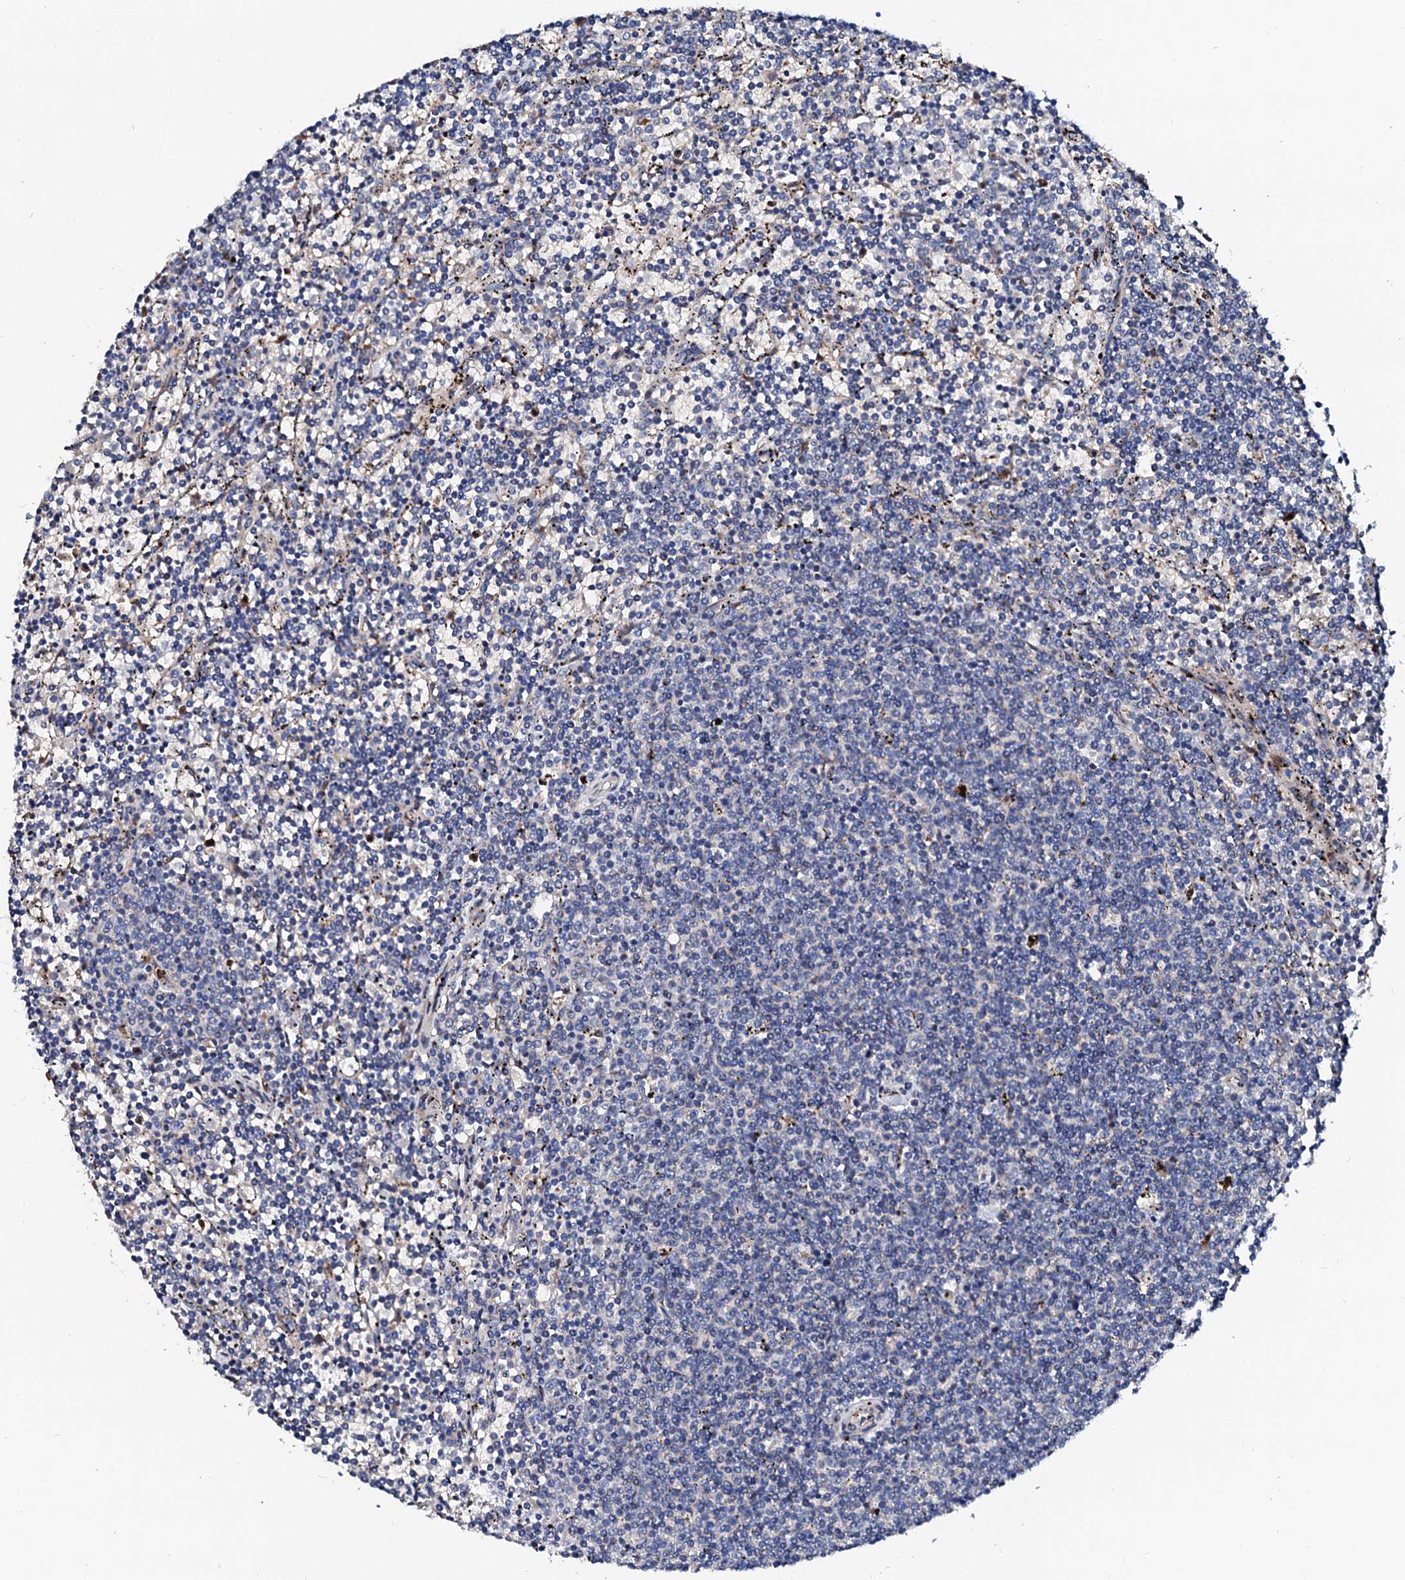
{"staining": {"intensity": "negative", "quantity": "none", "location": "none"}, "tissue": "lymphoma", "cell_type": "Tumor cells", "image_type": "cancer", "snomed": [{"axis": "morphology", "description": "Malignant lymphoma, non-Hodgkin's type, Low grade"}, {"axis": "topography", "description": "Spleen"}], "caption": "Immunohistochemistry micrograph of lymphoma stained for a protein (brown), which demonstrates no staining in tumor cells. Nuclei are stained in blue.", "gene": "SLC10A7", "patient": {"sex": "female", "age": 50}}